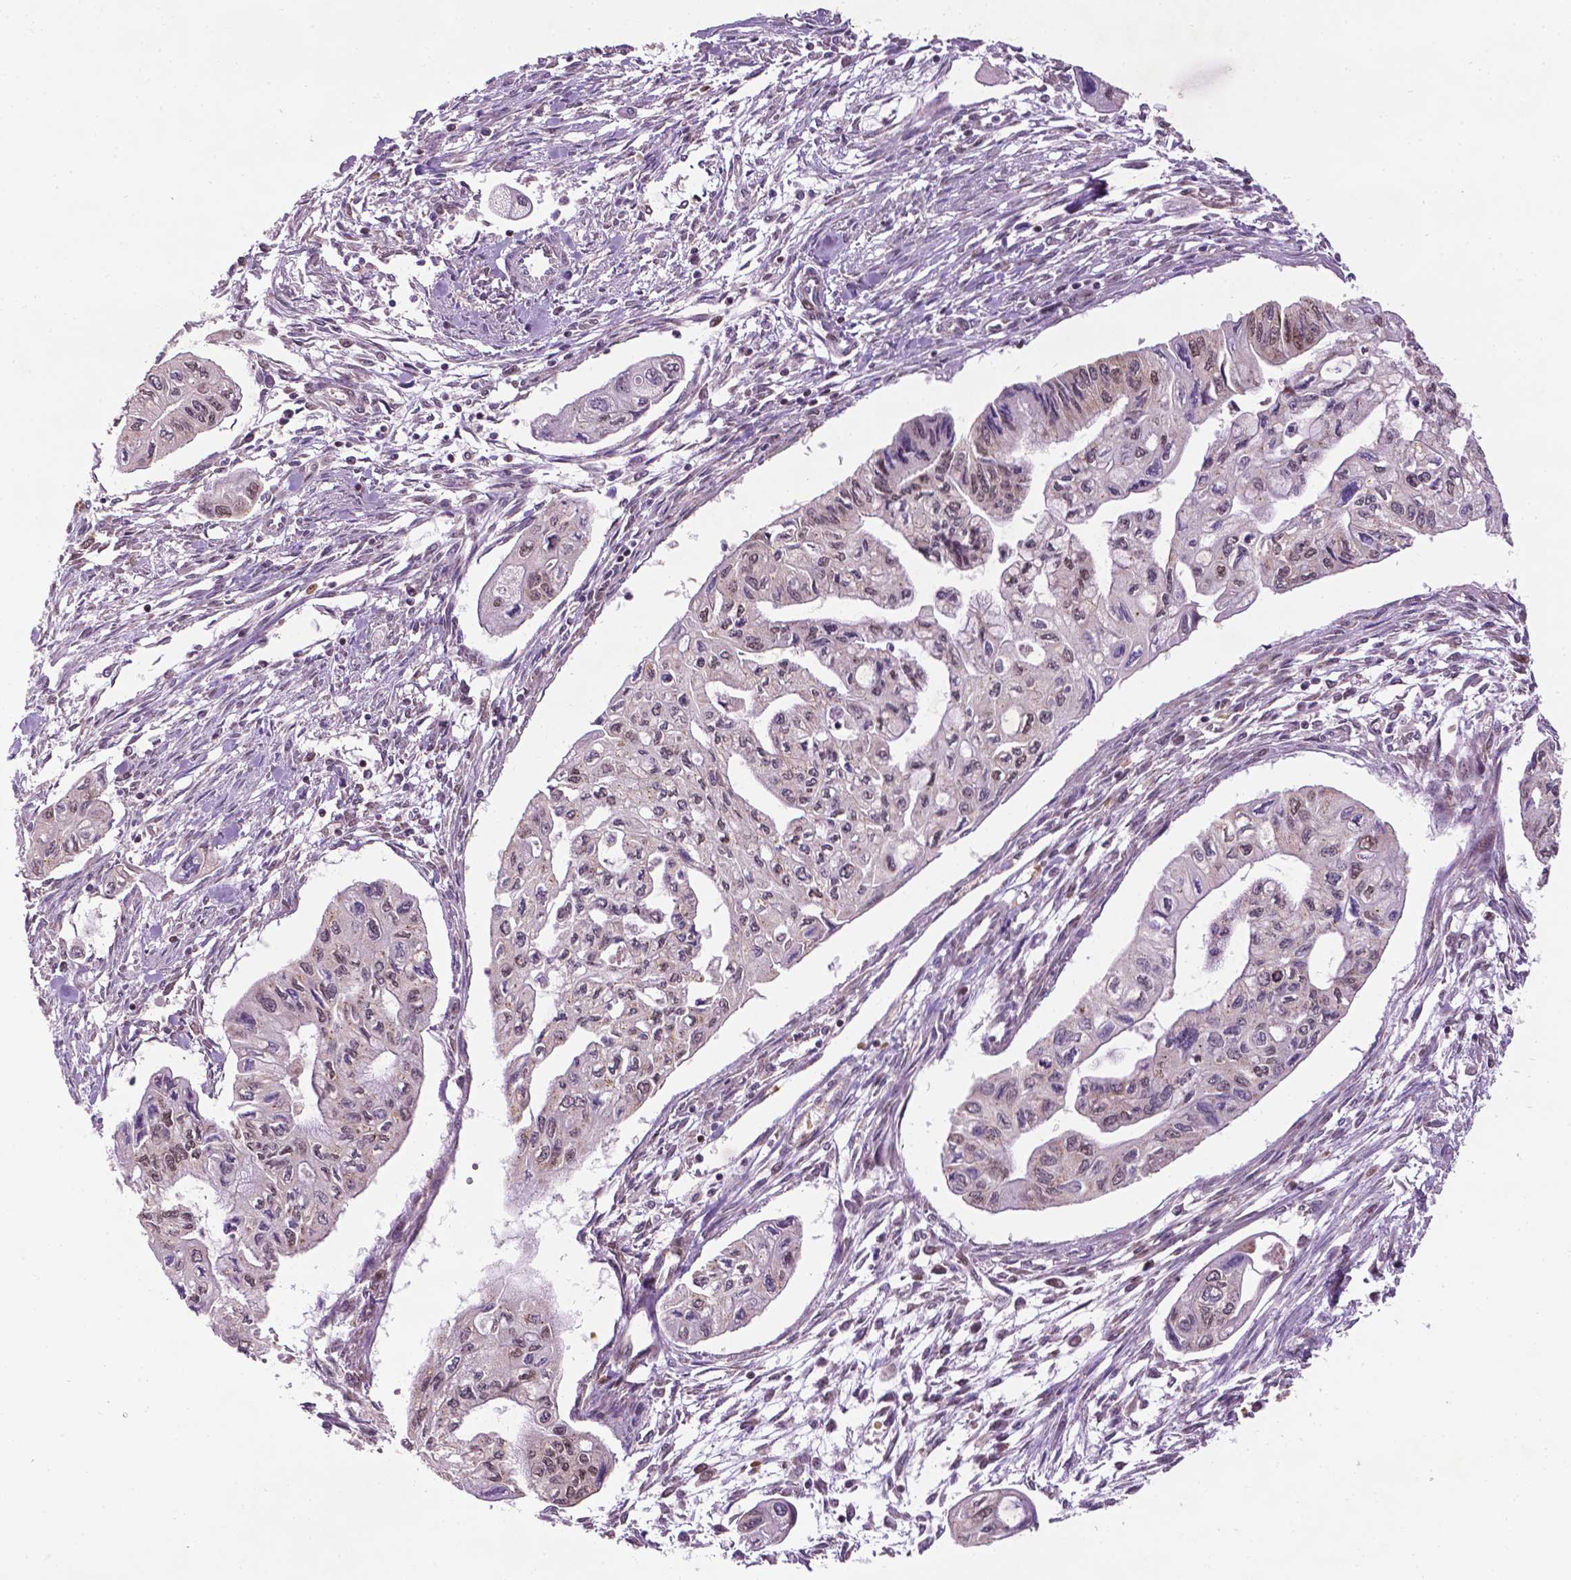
{"staining": {"intensity": "negative", "quantity": "none", "location": "none"}, "tissue": "pancreatic cancer", "cell_type": "Tumor cells", "image_type": "cancer", "snomed": [{"axis": "morphology", "description": "Adenocarcinoma, NOS"}, {"axis": "topography", "description": "Pancreas"}], "caption": "An immunohistochemistry histopathology image of pancreatic cancer is shown. There is no staining in tumor cells of pancreatic cancer.", "gene": "ZNF41", "patient": {"sex": "female", "age": 76}}